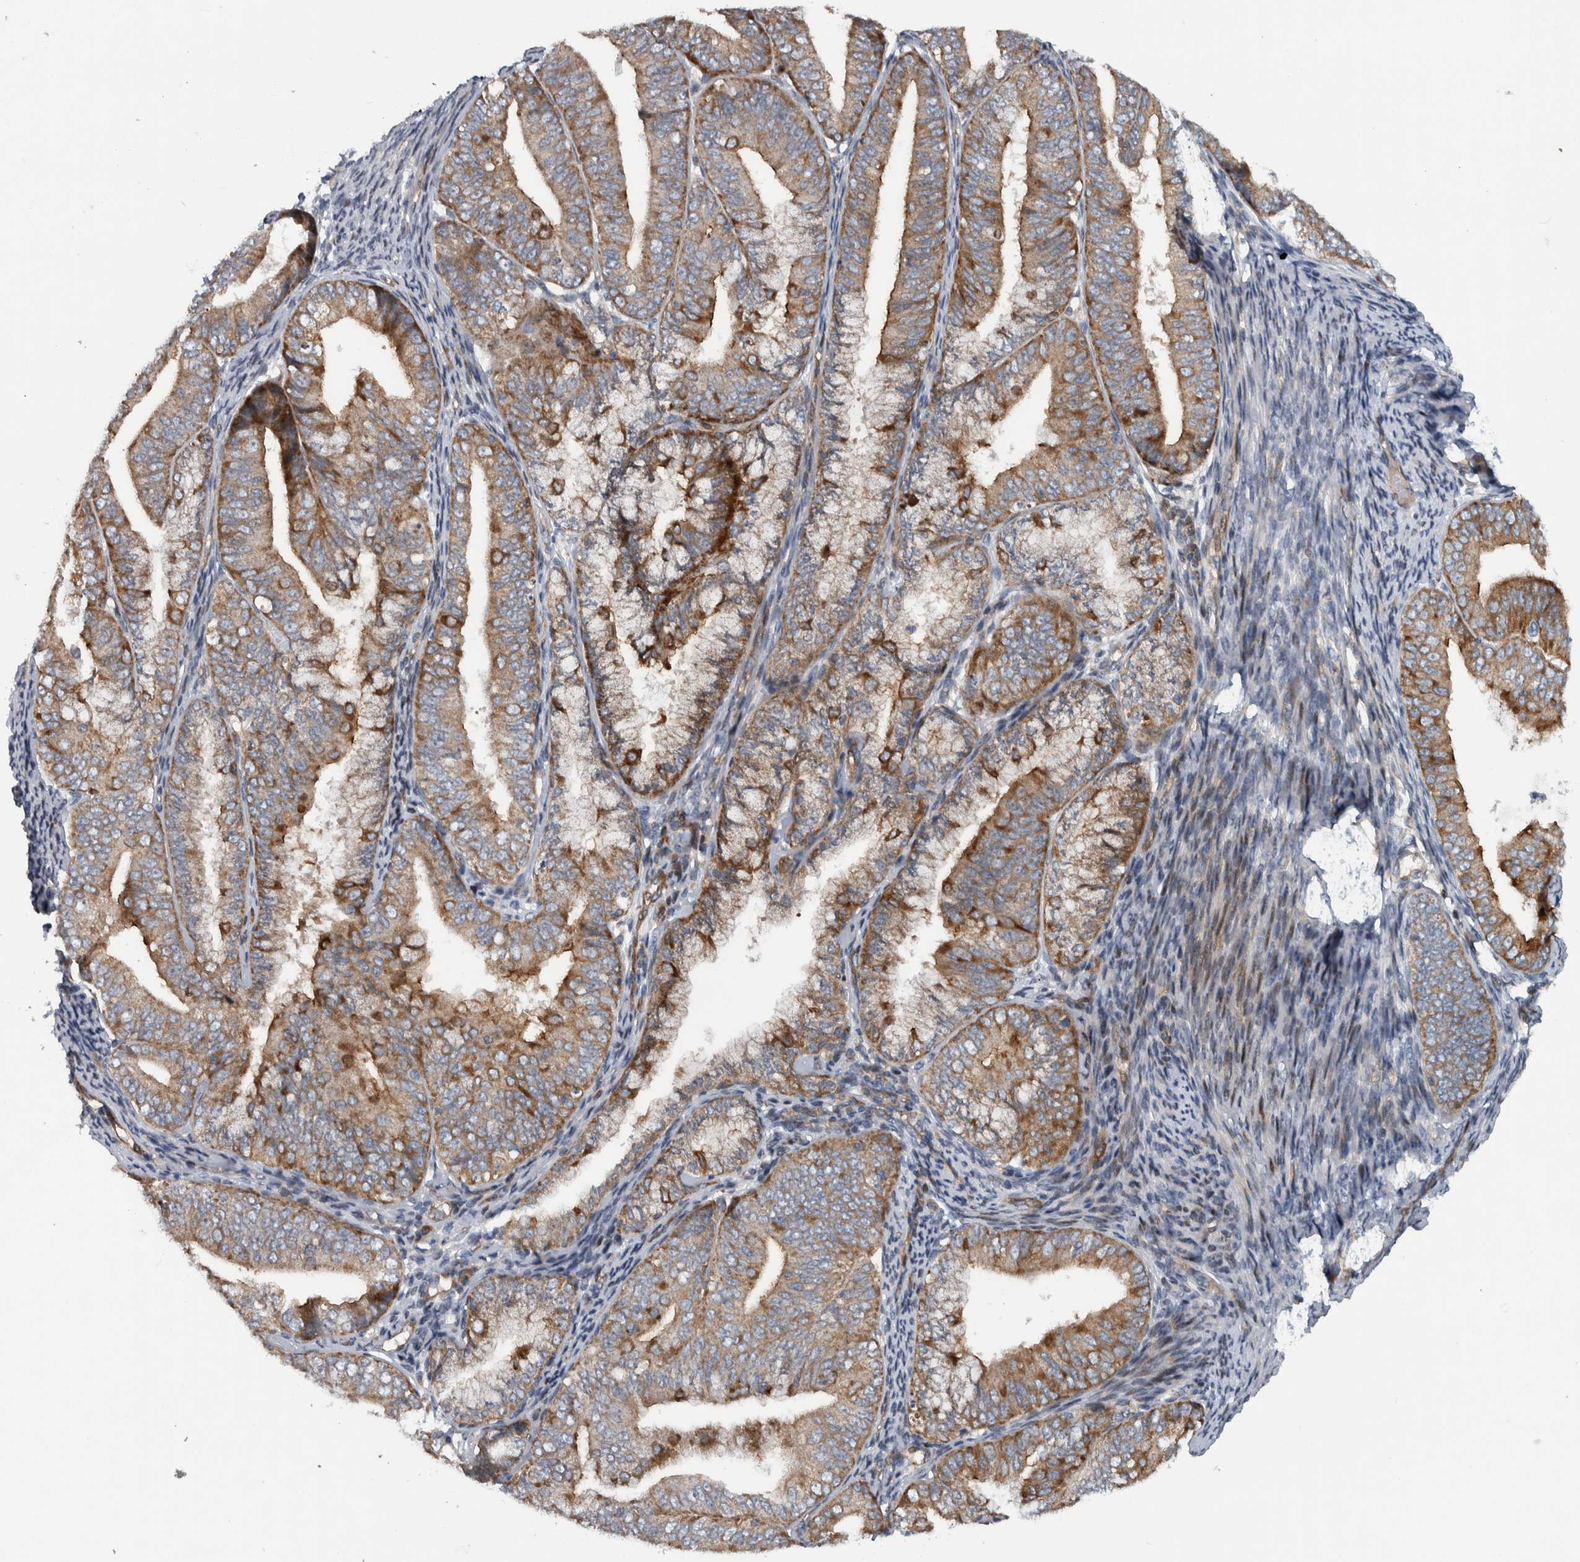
{"staining": {"intensity": "moderate", "quantity": ">75%", "location": "cytoplasmic/membranous"}, "tissue": "endometrial cancer", "cell_type": "Tumor cells", "image_type": "cancer", "snomed": [{"axis": "morphology", "description": "Adenocarcinoma, NOS"}, {"axis": "topography", "description": "Endometrium"}], "caption": "This micrograph displays endometrial cancer stained with immunohistochemistry (IHC) to label a protein in brown. The cytoplasmic/membranous of tumor cells show moderate positivity for the protein. Nuclei are counter-stained blue.", "gene": "BAIAP2L1", "patient": {"sex": "female", "age": 63}}